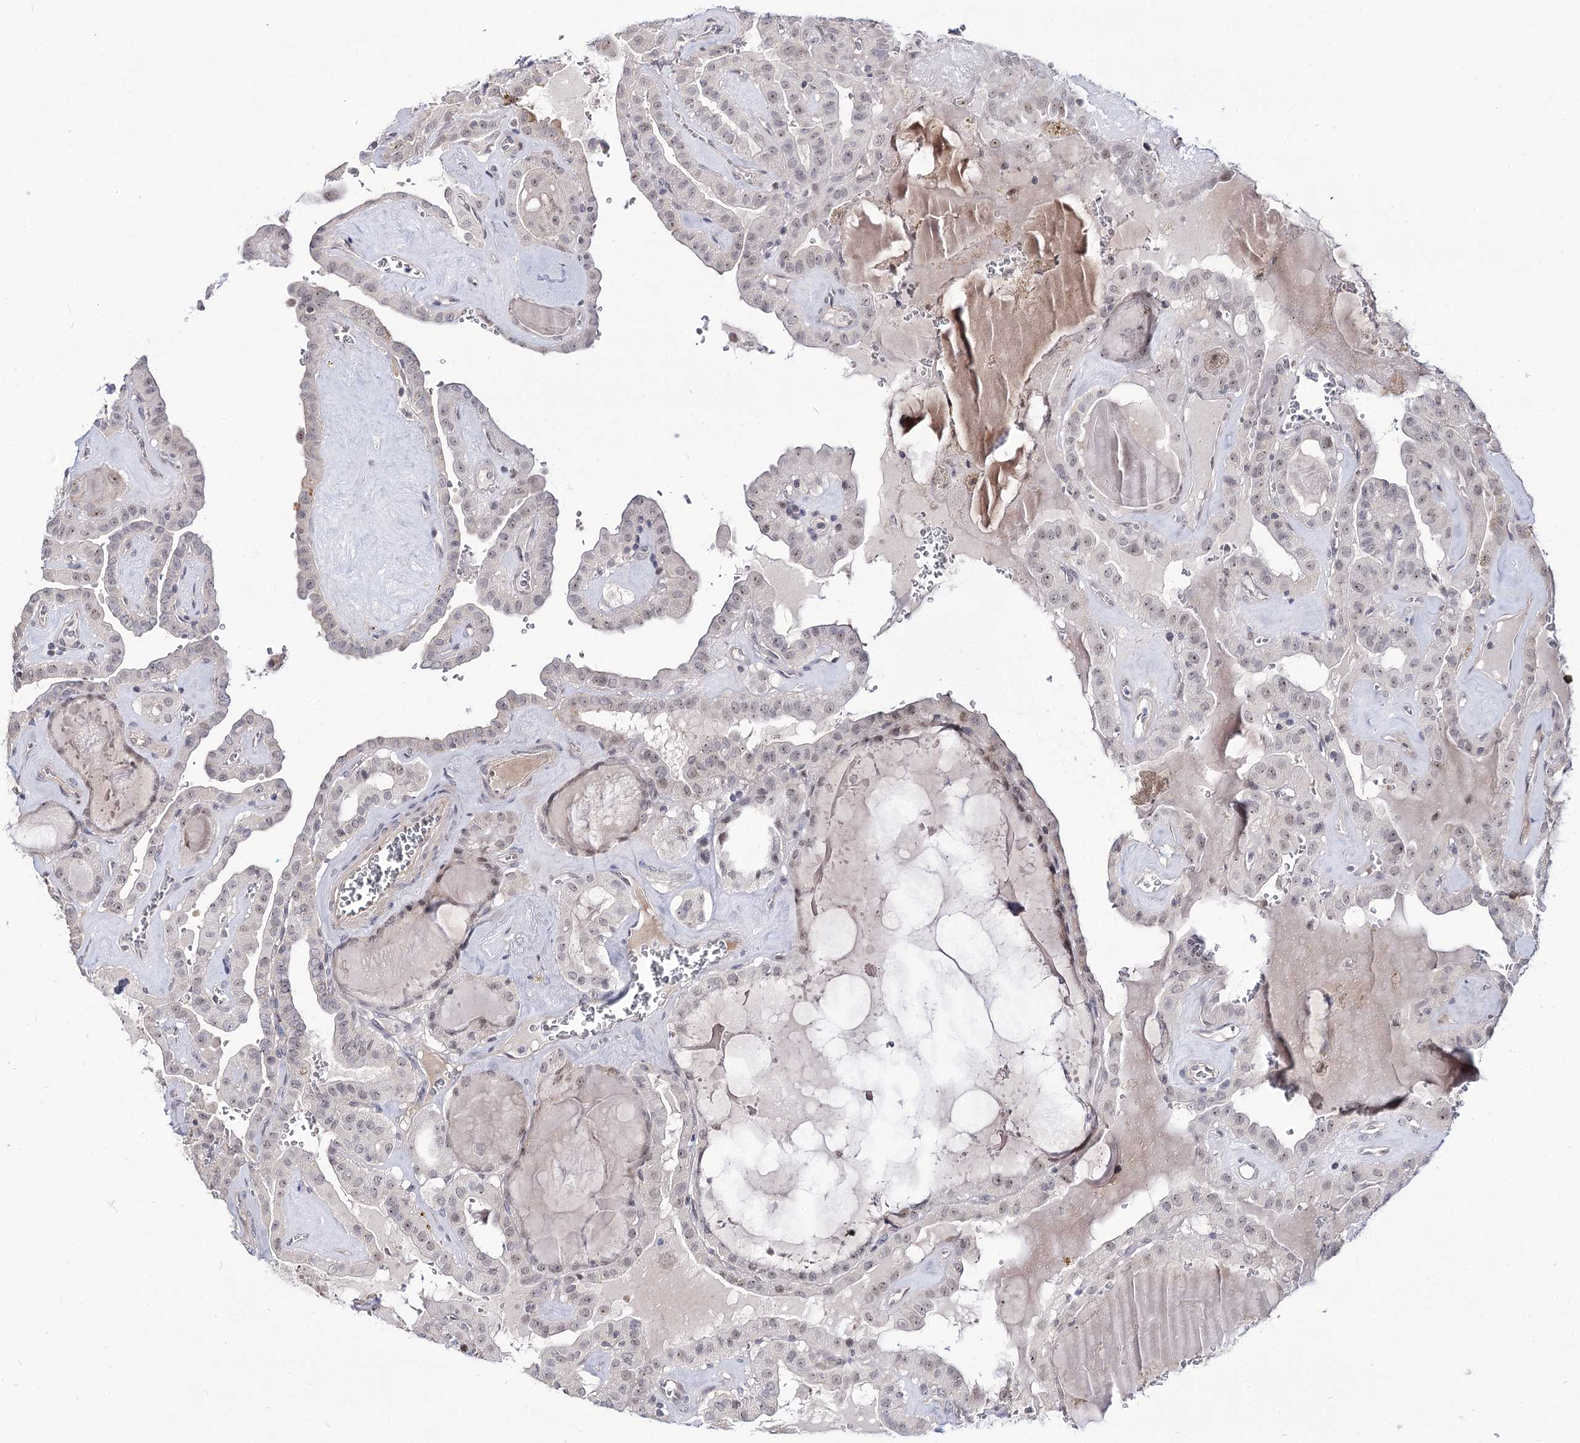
{"staining": {"intensity": "weak", "quantity": "<25%", "location": "nuclear"}, "tissue": "thyroid cancer", "cell_type": "Tumor cells", "image_type": "cancer", "snomed": [{"axis": "morphology", "description": "Papillary adenocarcinoma, NOS"}, {"axis": "topography", "description": "Thyroid gland"}], "caption": "Immunohistochemical staining of thyroid papillary adenocarcinoma exhibits no significant positivity in tumor cells. Brightfield microscopy of immunohistochemistry (IHC) stained with DAB (brown) and hematoxylin (blue), captured at high magnification.", "gene": "RRP9", "patient": {"sex": "male", "age": 52}}